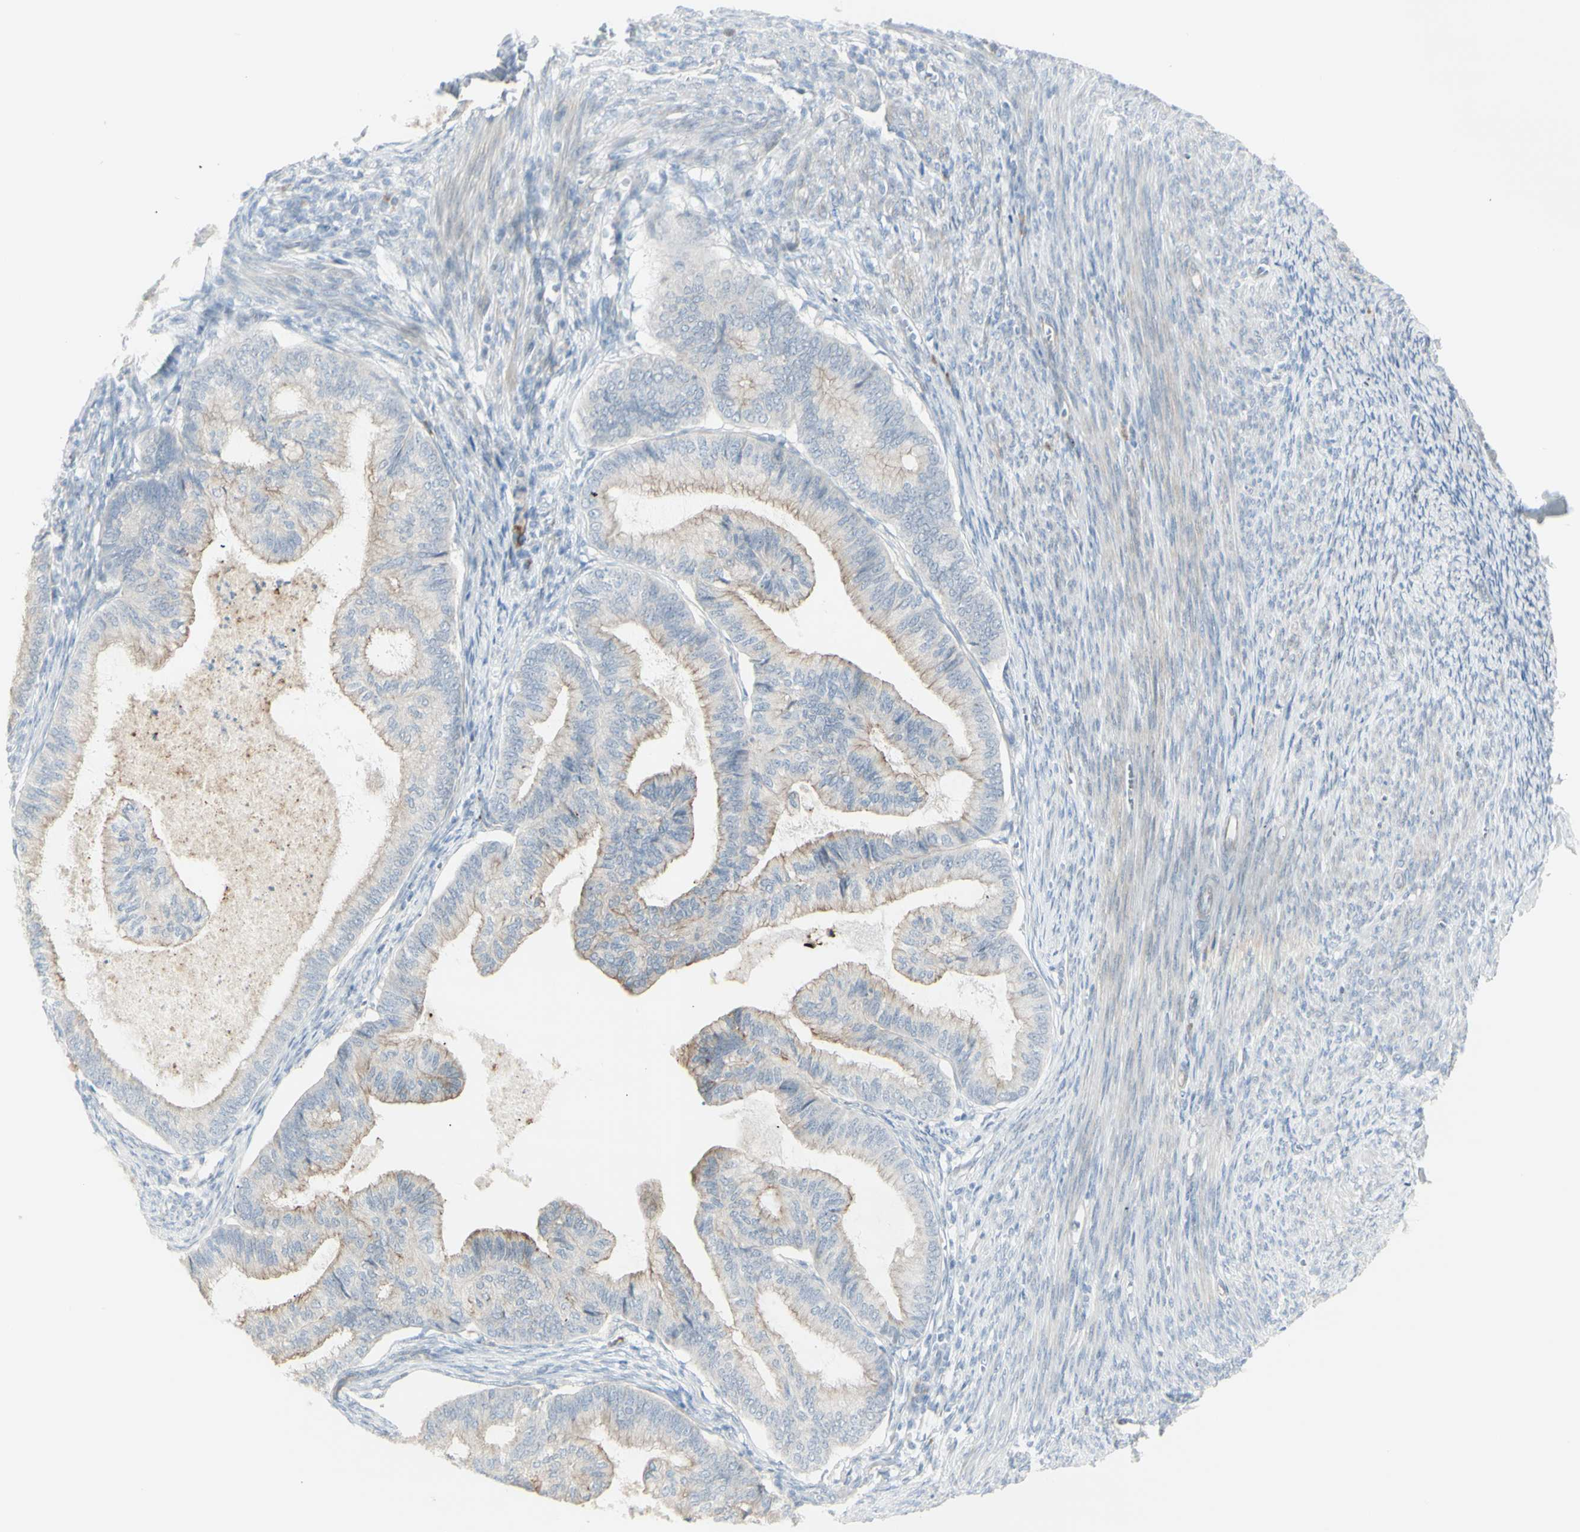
{"staining": {"intensity": "weak", "quantity": "25%-75%", "location": "cytoplasmic/membranous"}, "tissue": "cervical cancer", "cell_type": "Tumor cells", "image_type": "cancer", "snomed": [{"axis": "morphology", "description": "Normal tissue, NOS"}, {"axis": "morphology", "description": "Adenocarcinoma, NOS"}, {"axis": "topography", "description": "Cervix"}, {"axis": "topography", "description": "Endometrium"}], "caption": "High-magnification brightfield microscopy of cervical cancer stained with DAB (brown) and counterstained with hematoxylin (blue). tumor cells exhibit weak cytoplasmic/membranous positivity is present in approximately25%-75% of cells. (DAB (3,3'-diaminobenzidine) = brown stain, brightfield microscopy at high magnification).", "gene": "NDST4", "patient": {"sex": "female", "age": 86}}